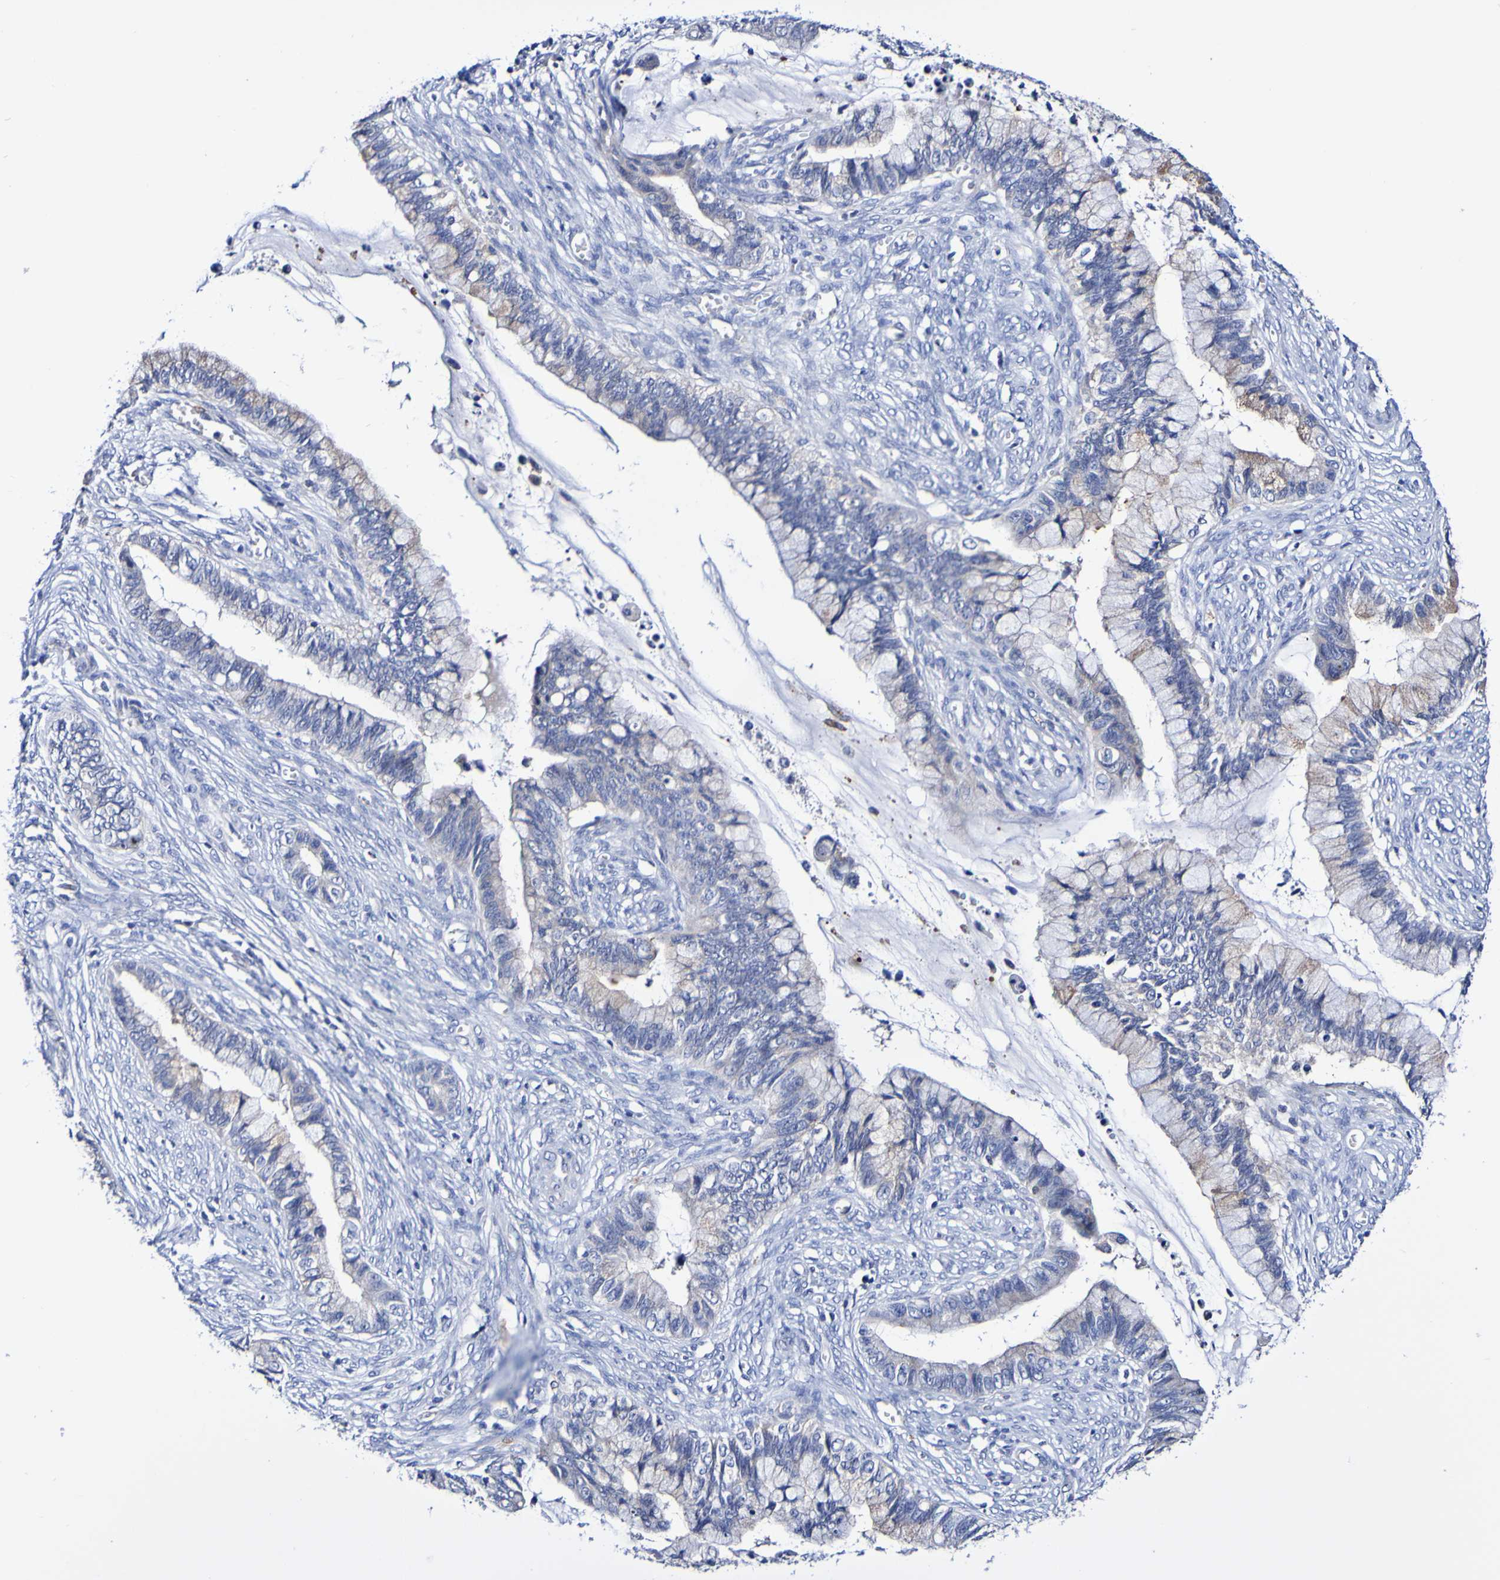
{"staining": {"intensity": "negative", "quantity": "none", "location": "none"}, "tissue": "cervical cancer", "cell_type": "Tumor cells", "image_type": "cancer", "snomed": [{"axis": "morphology", "description": "Adenocarcinoma, NOS"}, {"axis": "topography", "description": "Cervix"}], "caption": "Cervical cancer stained for a protein using immunohistochemistry (IHC) shows no expression tumor cells.", "gene": "SEZ6", "patient": {"sex": "female", "age": 44}}